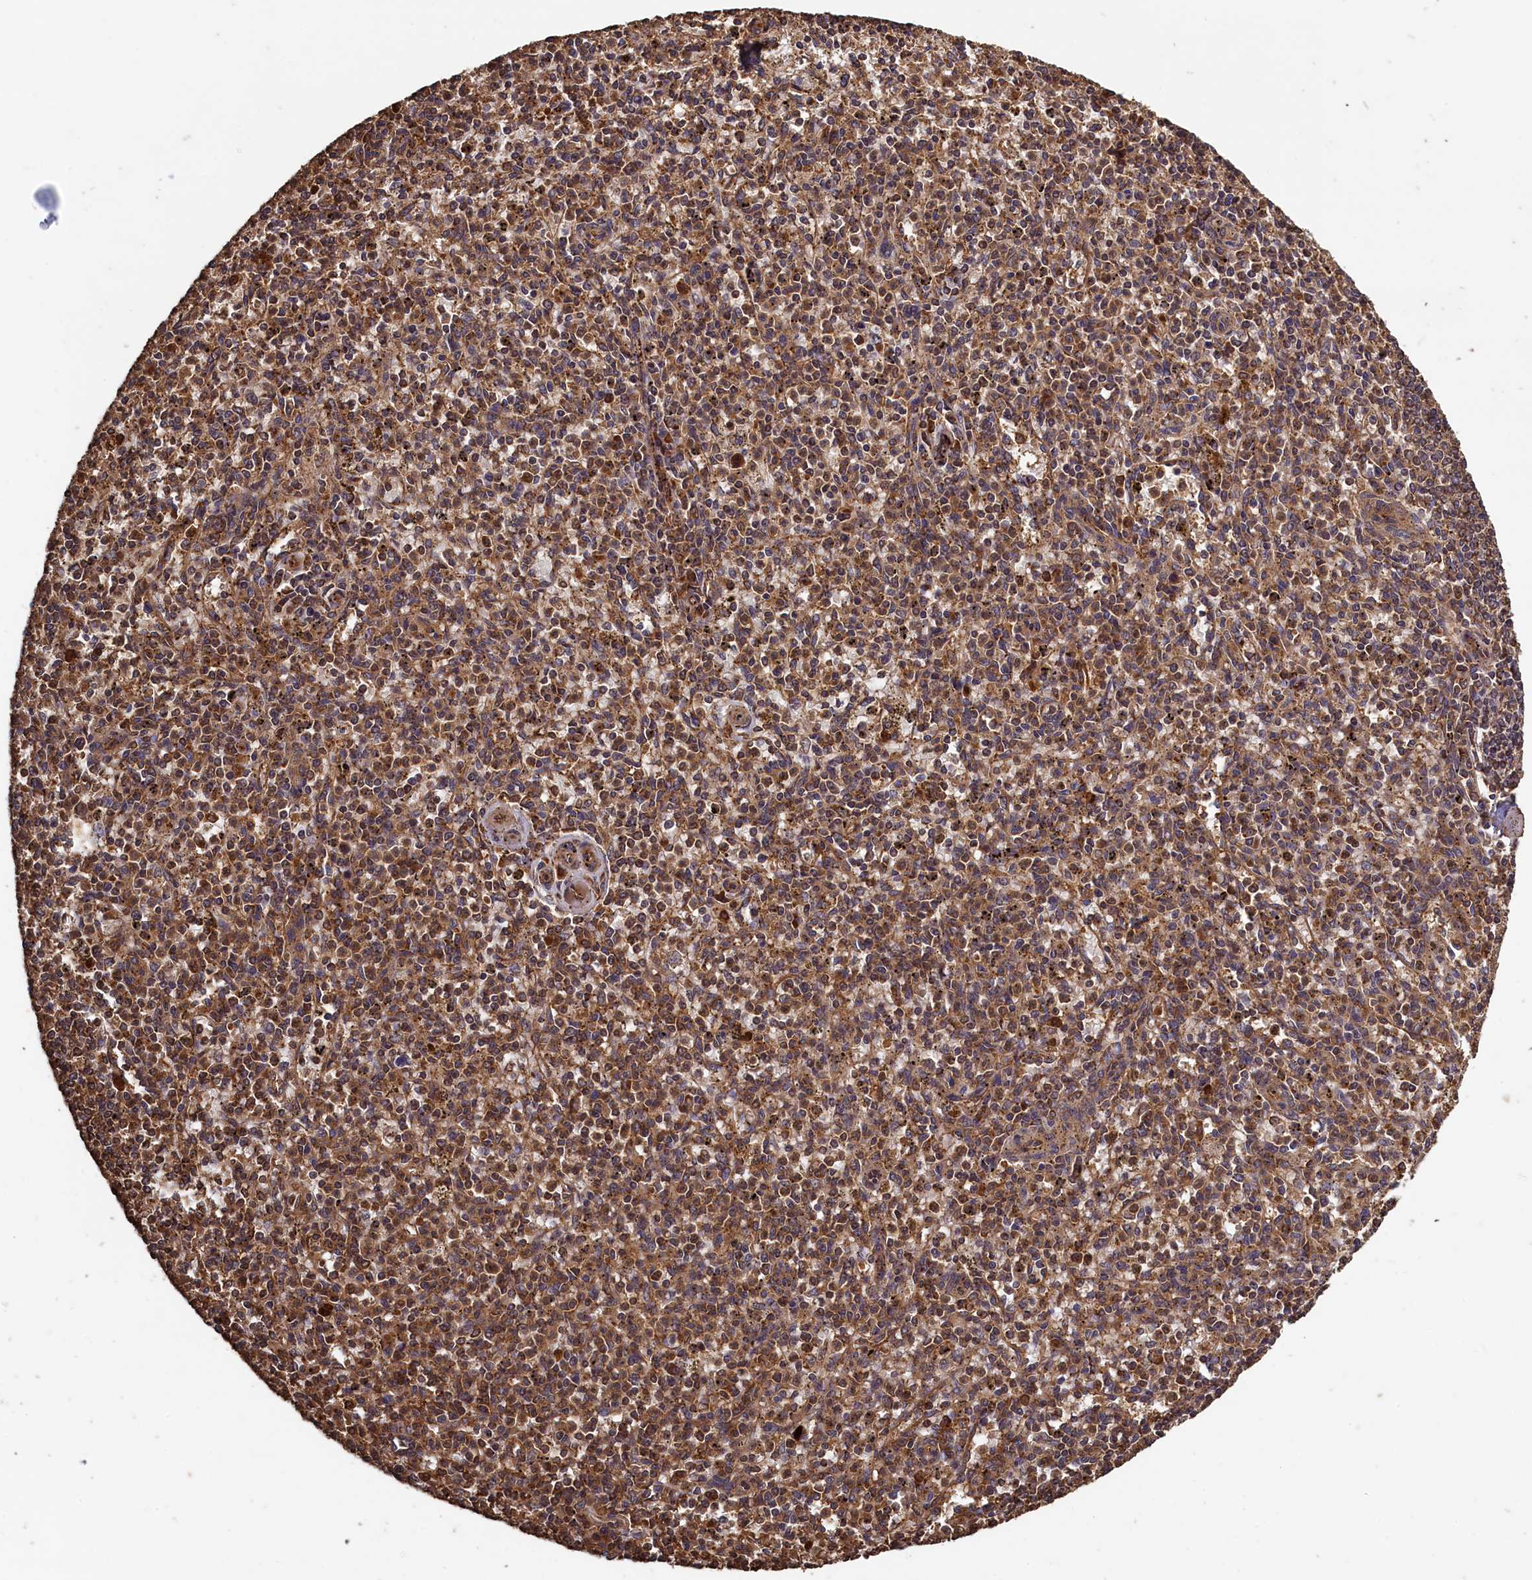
{"staining": {"intensity": "moderate", "quantity": ">75%", "location": "cytoplasmic/membranous"}, "tissue": "spleen", "cell_type": "Cells in red pulp", "image_type": "normal", "snomed": [{"axis": "morphology", "description": "Normal tissue, NOS"}, {"axis": "topography", "description": "Spleen"}], "caption": "Immunohistochemical staining of benign spleen shows >75% levels of moderate cytoplasmic/membranous protein staining in about >75% of cells in red pulp.", "gene": "SNX33", "patient": {"sex": "male", "age": 72}}